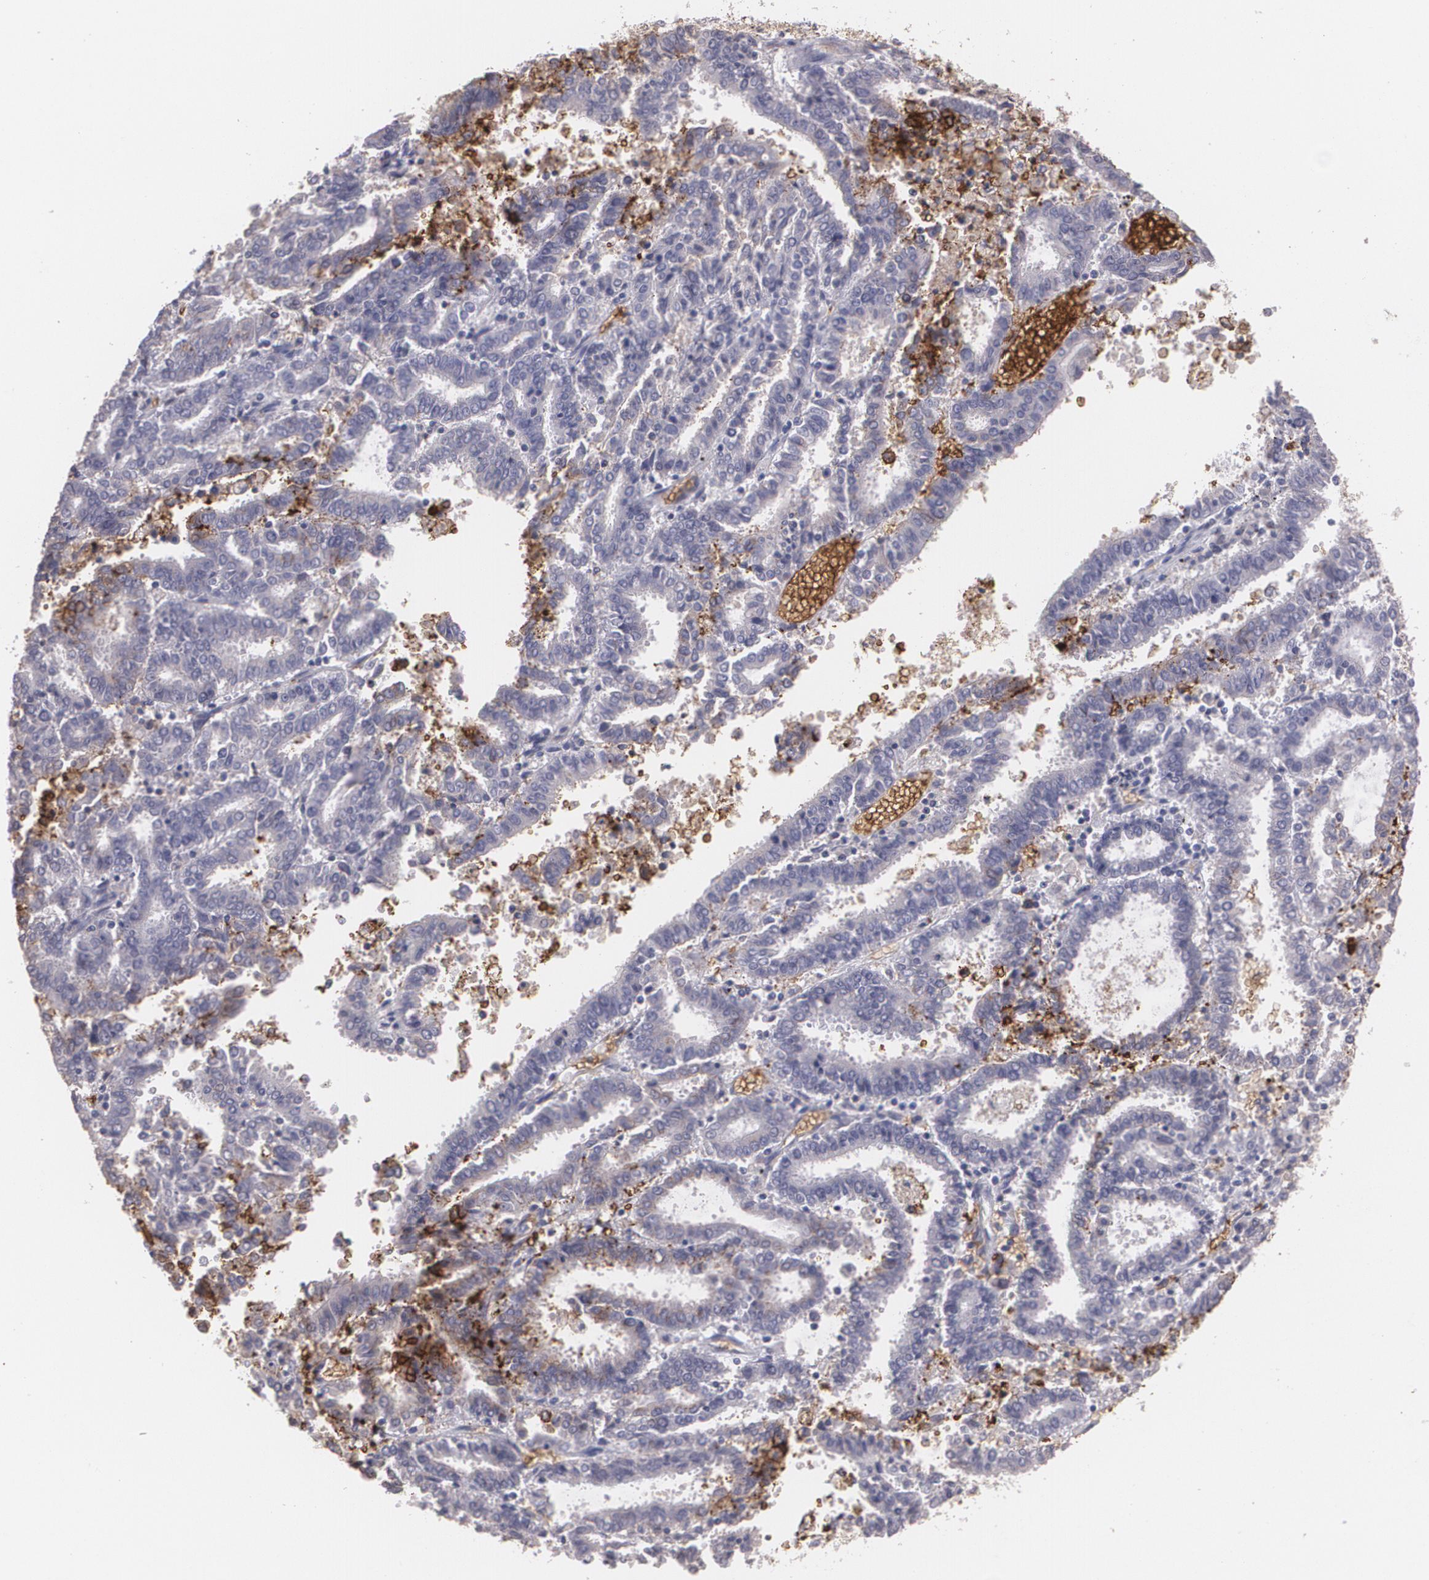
{"staining": {"intensity": "weak", "quantity": "<25%", "location": "cytoplasmic/membranous"}, "tissue": "endometrial cancer", "cell_type": "Tumor cells", "image_type": "cancer", "snomed": [{"axis": "morphology", "description": "Adenocarcinoma, NOS"}, {"axis": "topography", "description": "Uterus"}], "caption": "Protein analysis of endometrial cancer reveals no significant positivity in tumor cells. (Brightfield microscopy of DAB immunohistochemistry at high magnification).", "gene": "SLC2A1", "patient": {"sex": "female", "age": 83}}